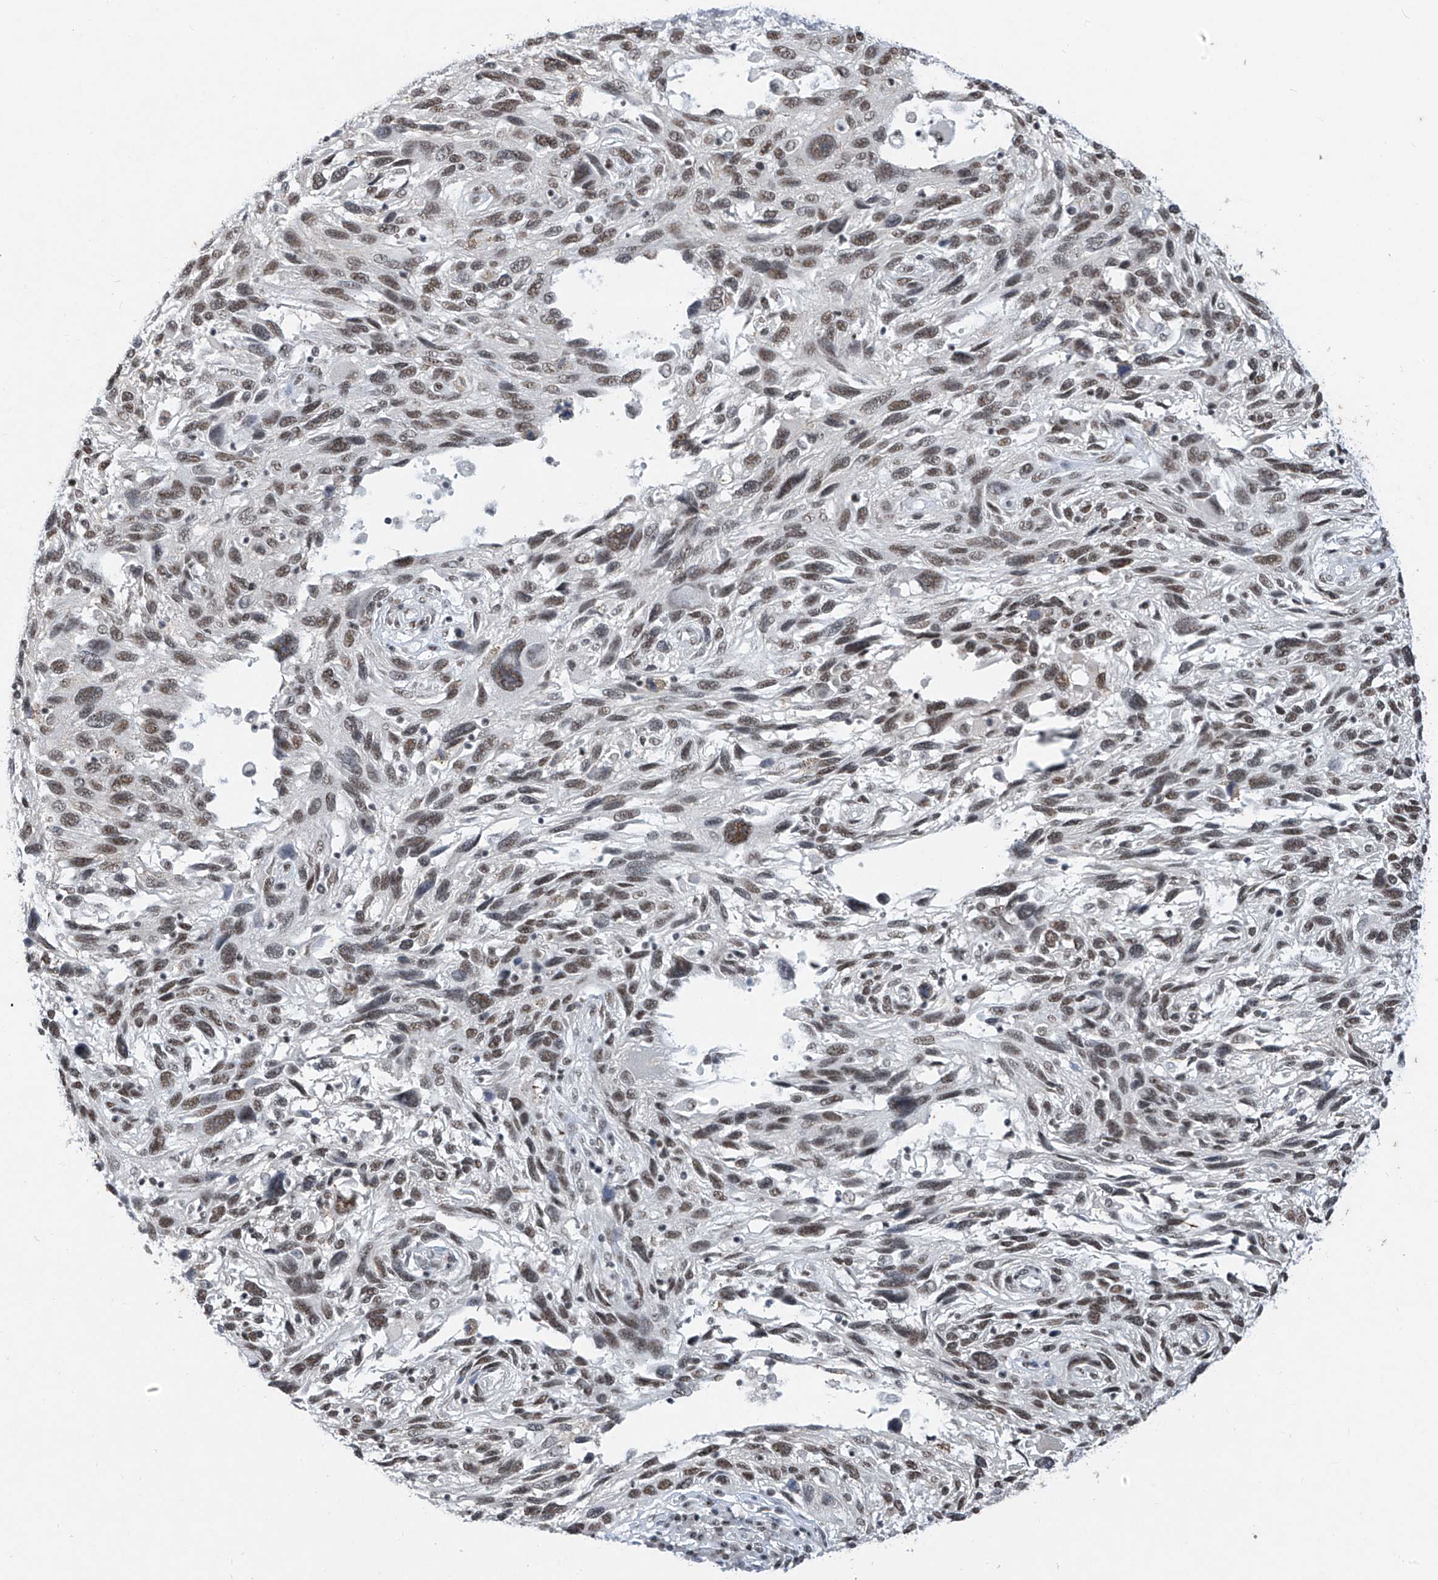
{"staining": {"intensity": "weak", "quantity": ">75%", "location": "nuclear"}, "tissue": "melanoma", "cell_type": "Tumor cells", "image_type": "cancer", "snomed": [{"axis": "morphology", "description": "Malignant melanoma, NOS"}, {"axis": "topography", "description": "Skin"}], "caption": "This is a photomicrograph of immunohistochemistry staining of malignant melanoma, which shows weak expression in the nuclear of tumor cells.", "gene": "TFEC", "patient": {"sex": "male", "age": 53}}